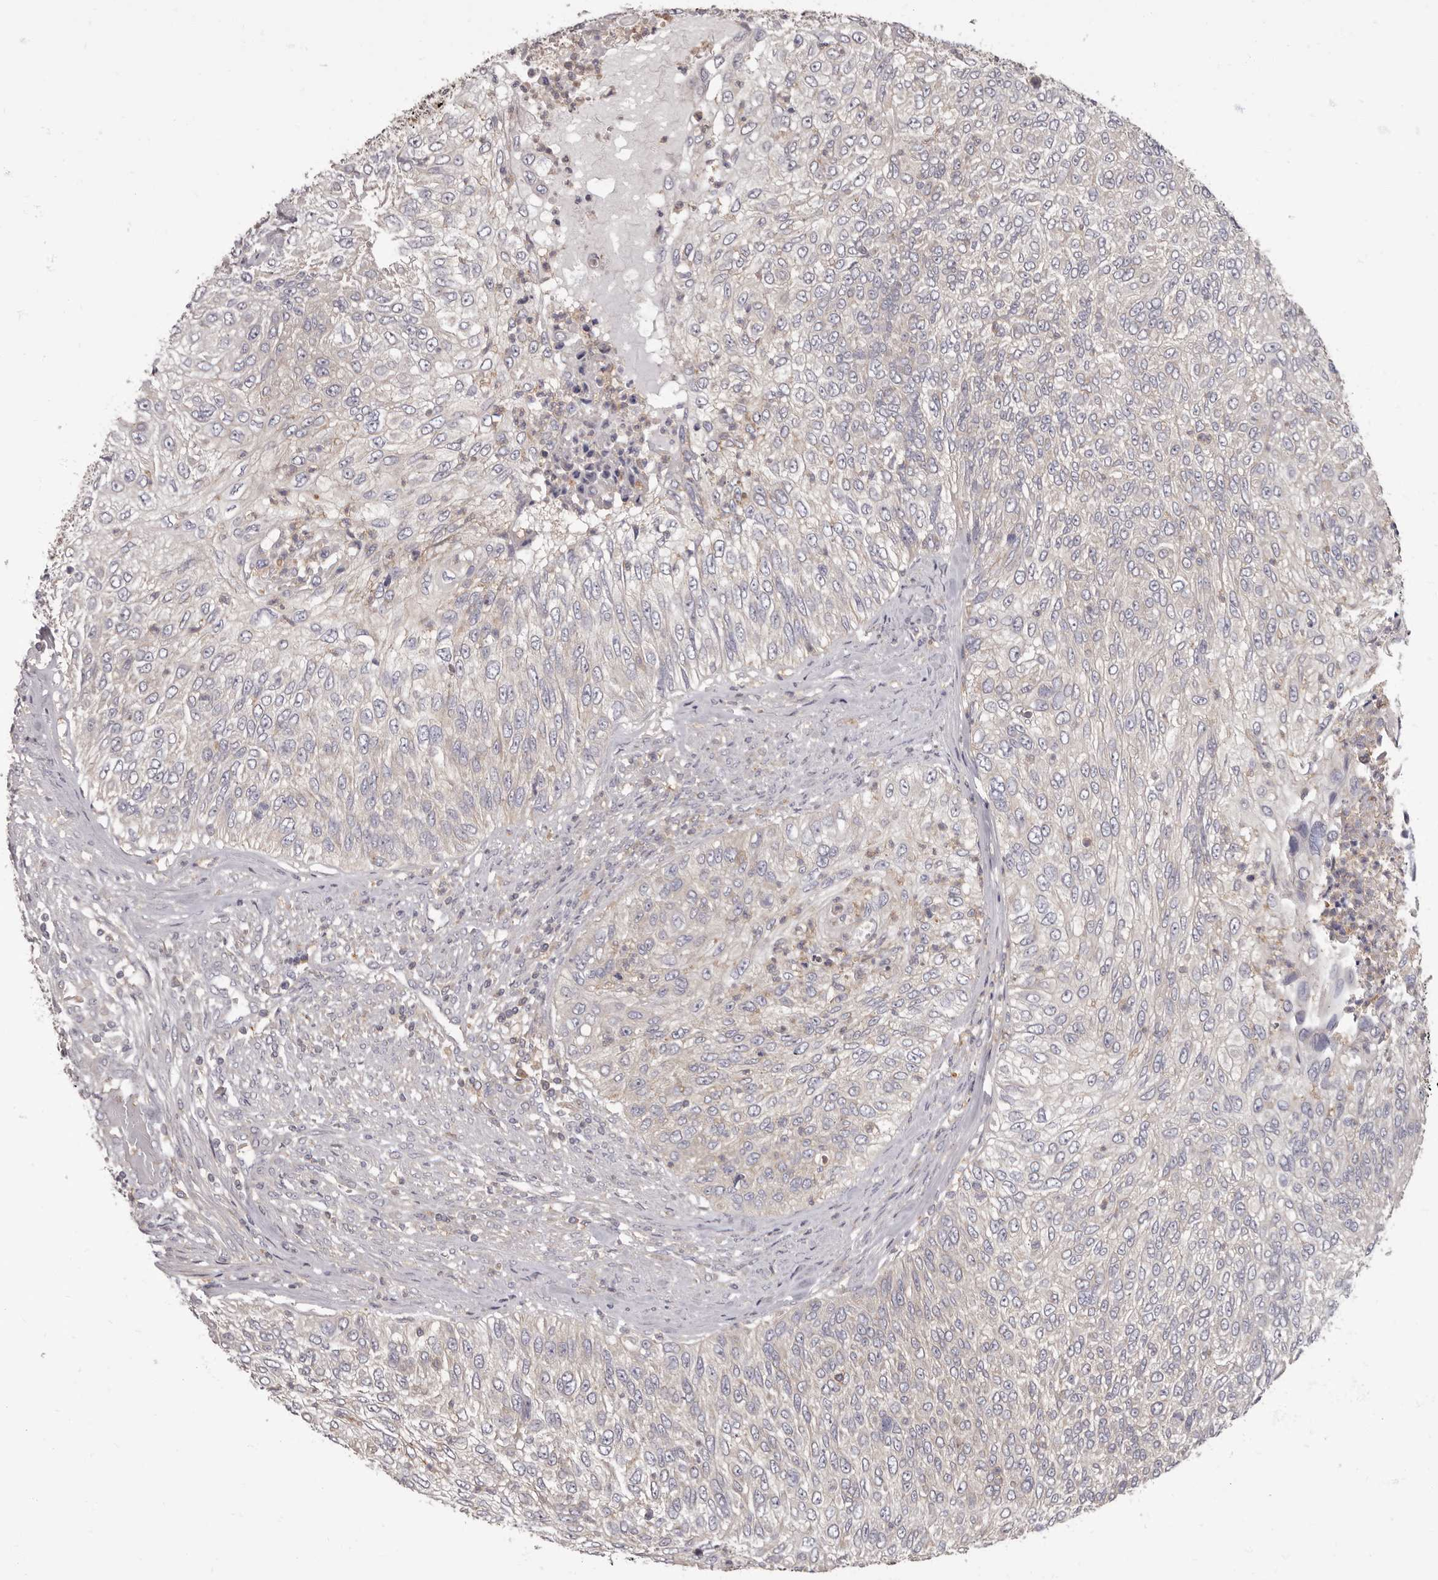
{"staining": {"intensity": "negative", "quantity": "none", "location": "none"}, "tissue": "urothelial cancer", "cell_type": "Tumor cells", "image_type": "cancer", "snomed": [{"axis": "morphology", "description": "Urothelial carcinoma, High grade"}, {"axis": "topography", "description": "Urinary bladder"}], "caption": "Tumor cells show no significant staining in urothelial cancer.", "gene": "APEH", "patient": {"sex": "female", "age": 60}}